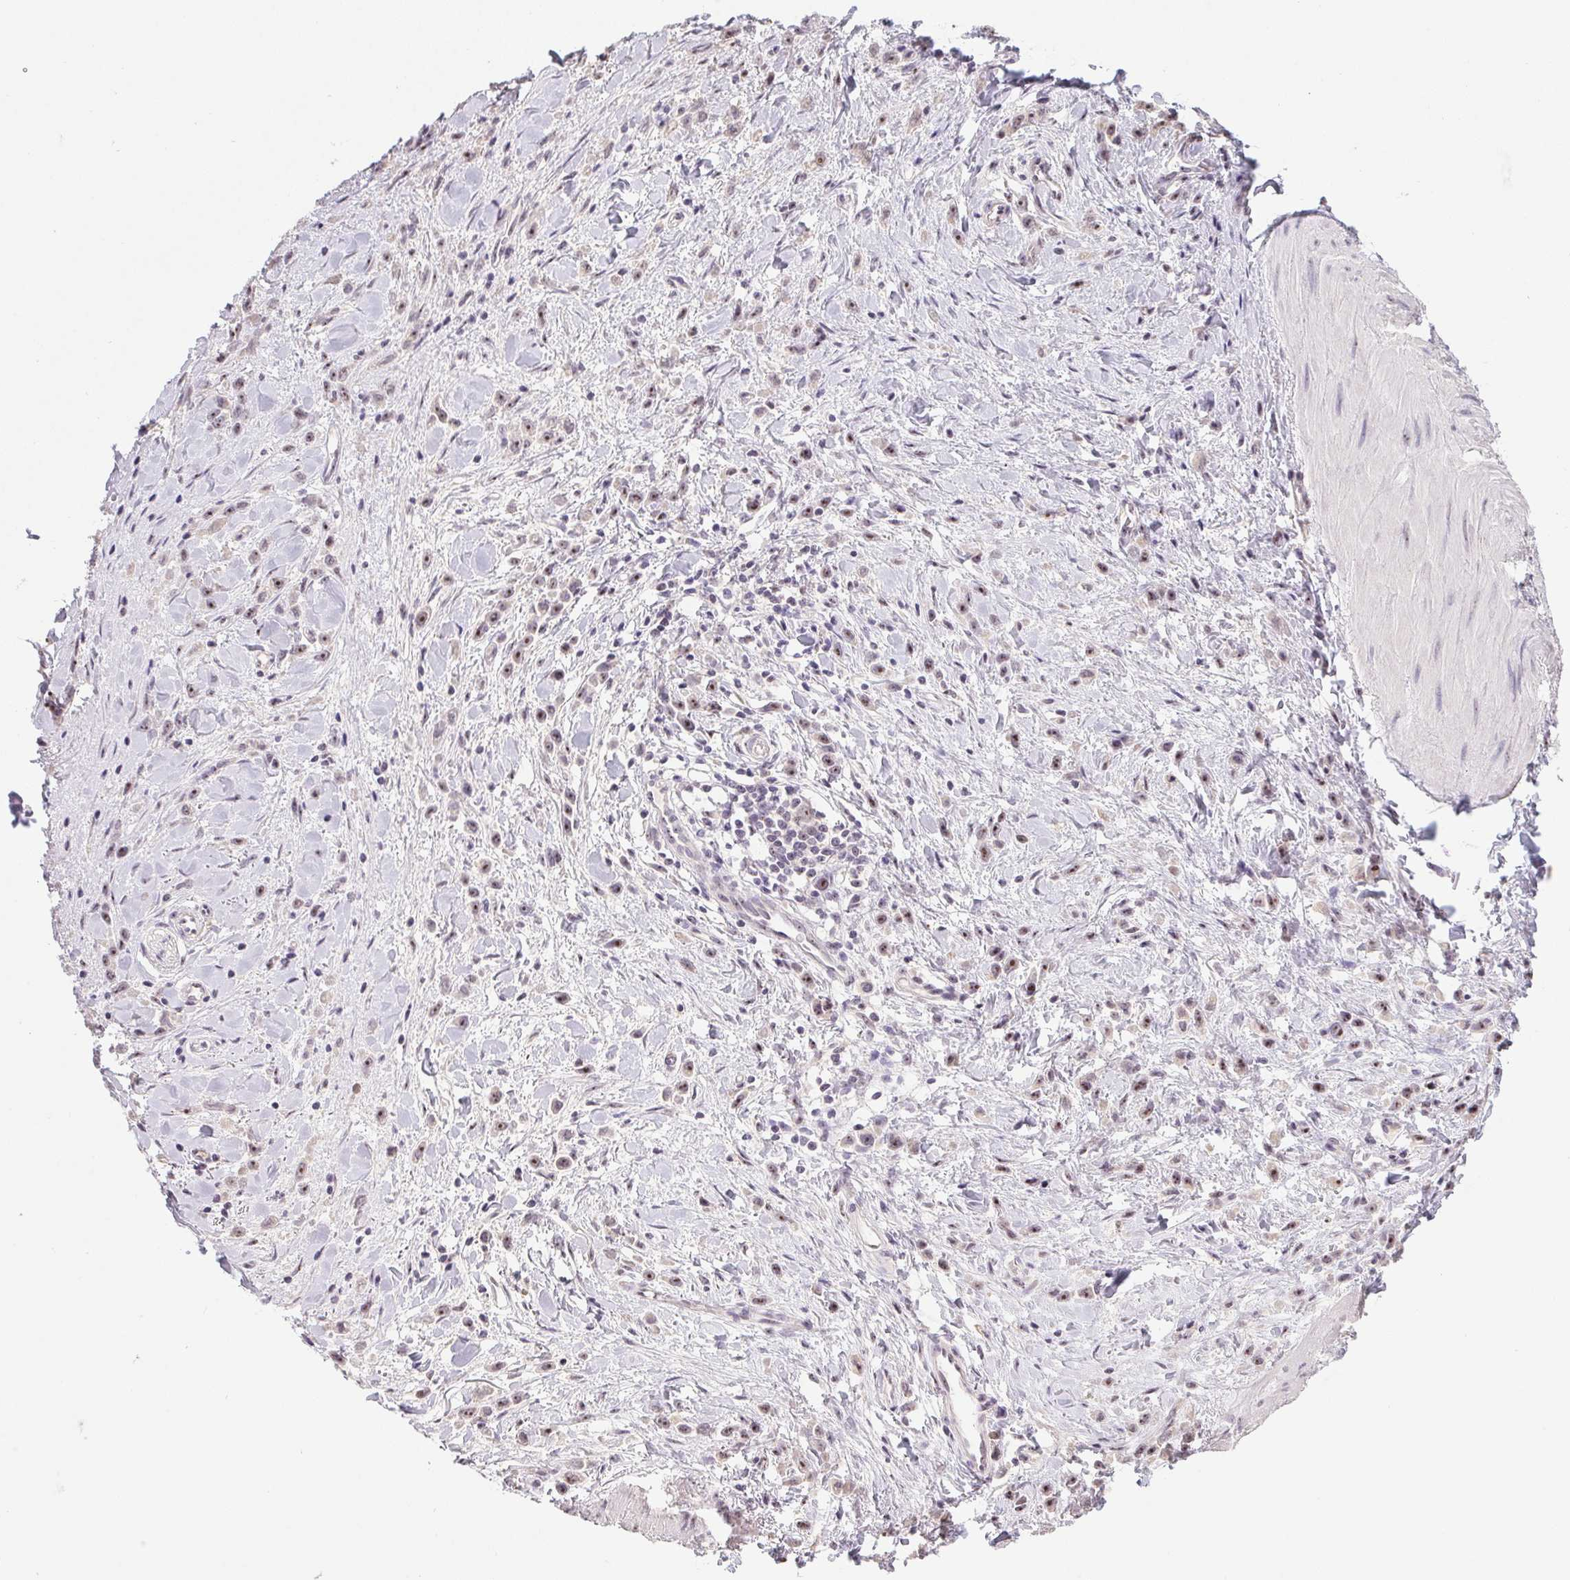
{"staining": {"intensity": "moderate", "quantity": ">75%", "location": "nuclear"}, "tissue": "stomach cancer", "cell_type": "Tumor cells", "image_type": "cancer", "snomed": [{"axis": "morphology", "description": "Adenocarcinoma, NOS"}, {"axis": "topography", "description": "Stomach"}], "caption": "Stomach cancer stained with a brown dye exhibits moderate nuclear positive expression in approximately >75% of tumor cells.", "gene": "BATF2", "patient": {"sex": "male", "age": 47}}